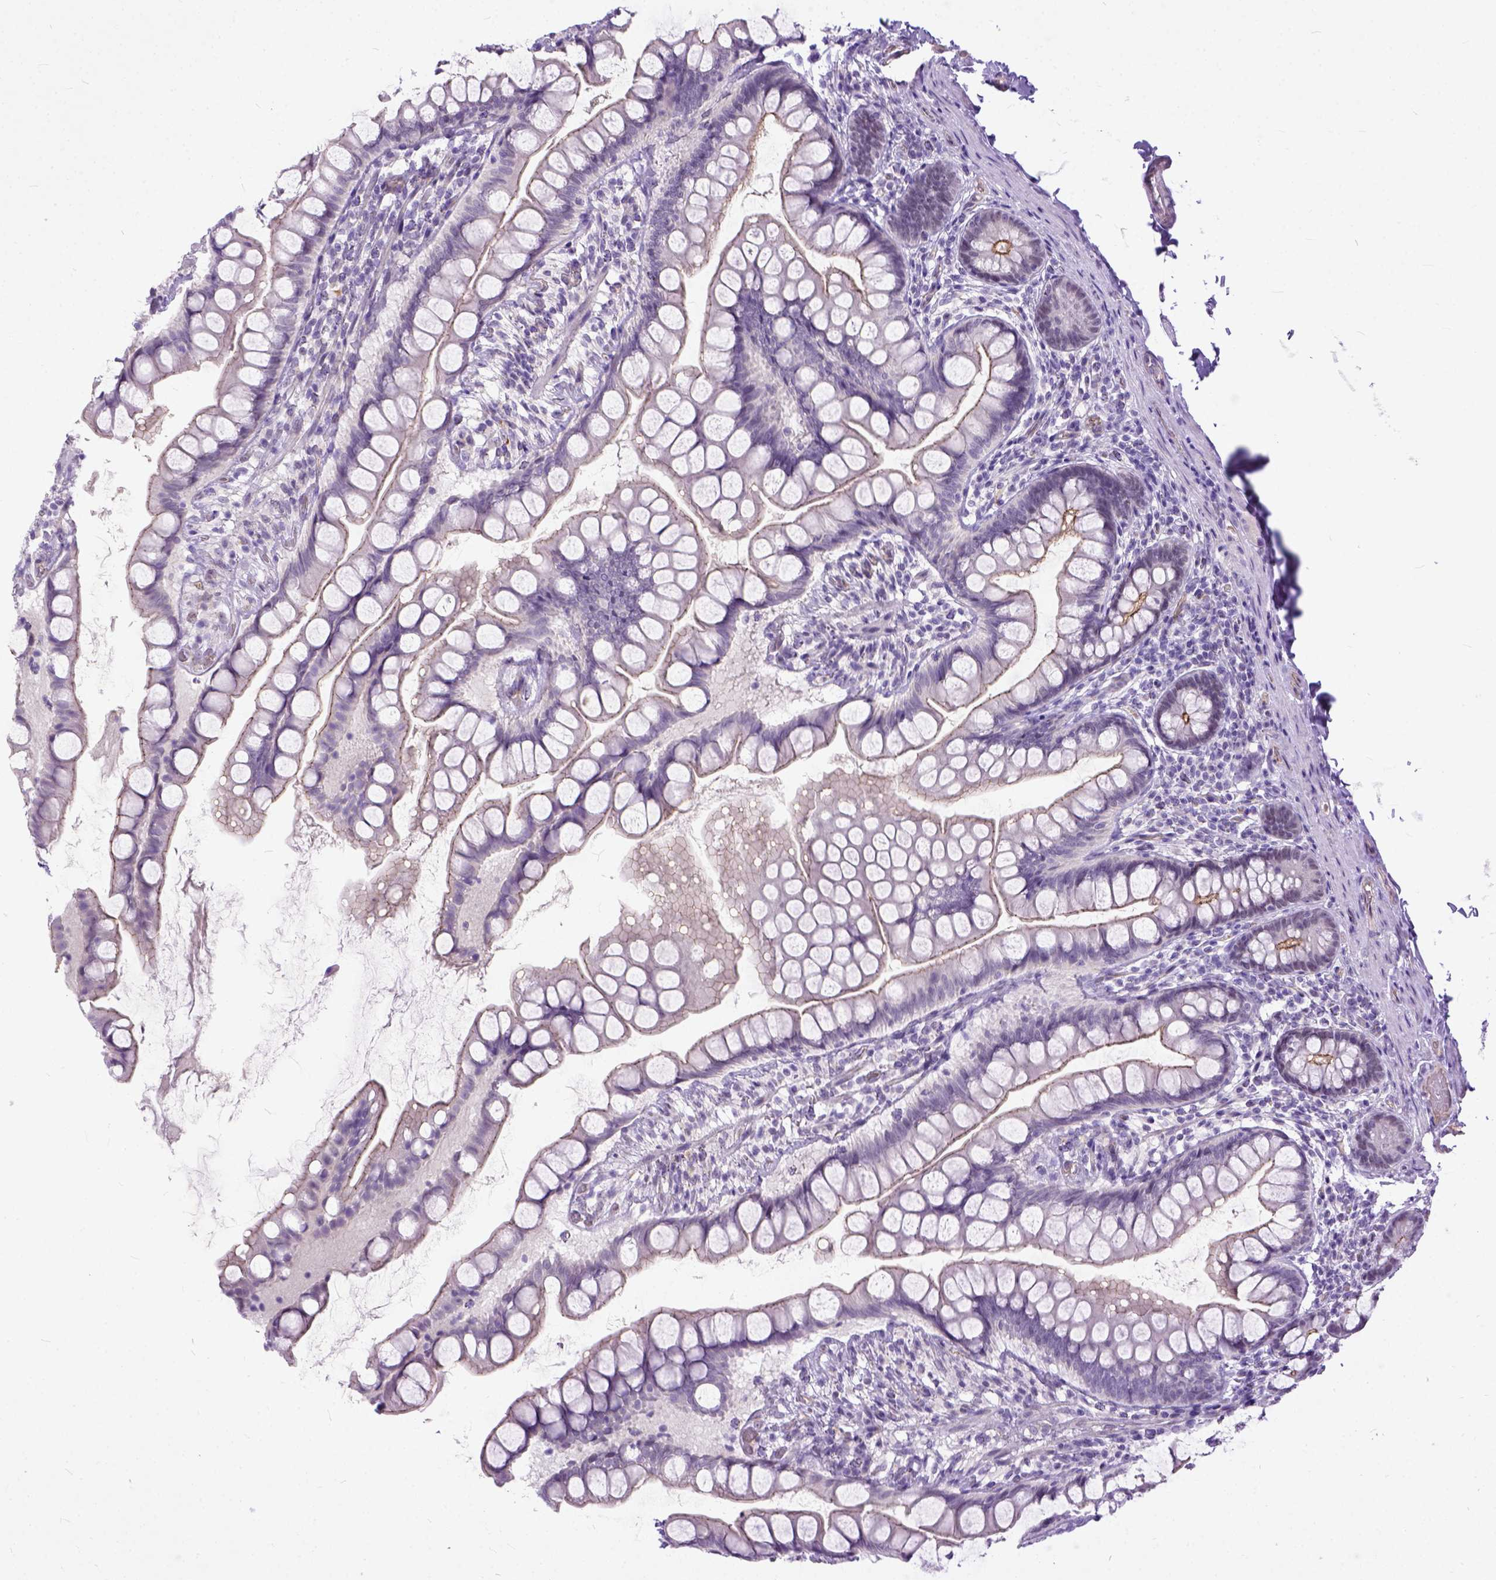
{"staining": {"intensity": "moderate", "quantity": "25%-75%", "location": "cytoplasmic/membranous"}, "tissue": "small intestine", "cell_type": "Glandular cells", "image_type": "normal", "snomed": [{"axis": "morphology", "description": "Normal tissue, NOS"}, {"axis": "topography", "description": "Small intestine"}], "caption": "Protein expression analysis of benign small intestine reveals moderate cytoplasmic/membranous expression in about 25%-75% of glandular cells. The staining was performed using DAB to visualize the protein expression in brown, while the nuclei were stained in blue with hematoxylin (Magnification: 20x).", "gene": "ADGRF1", "patient": {"sex": "male", "age": 70}}